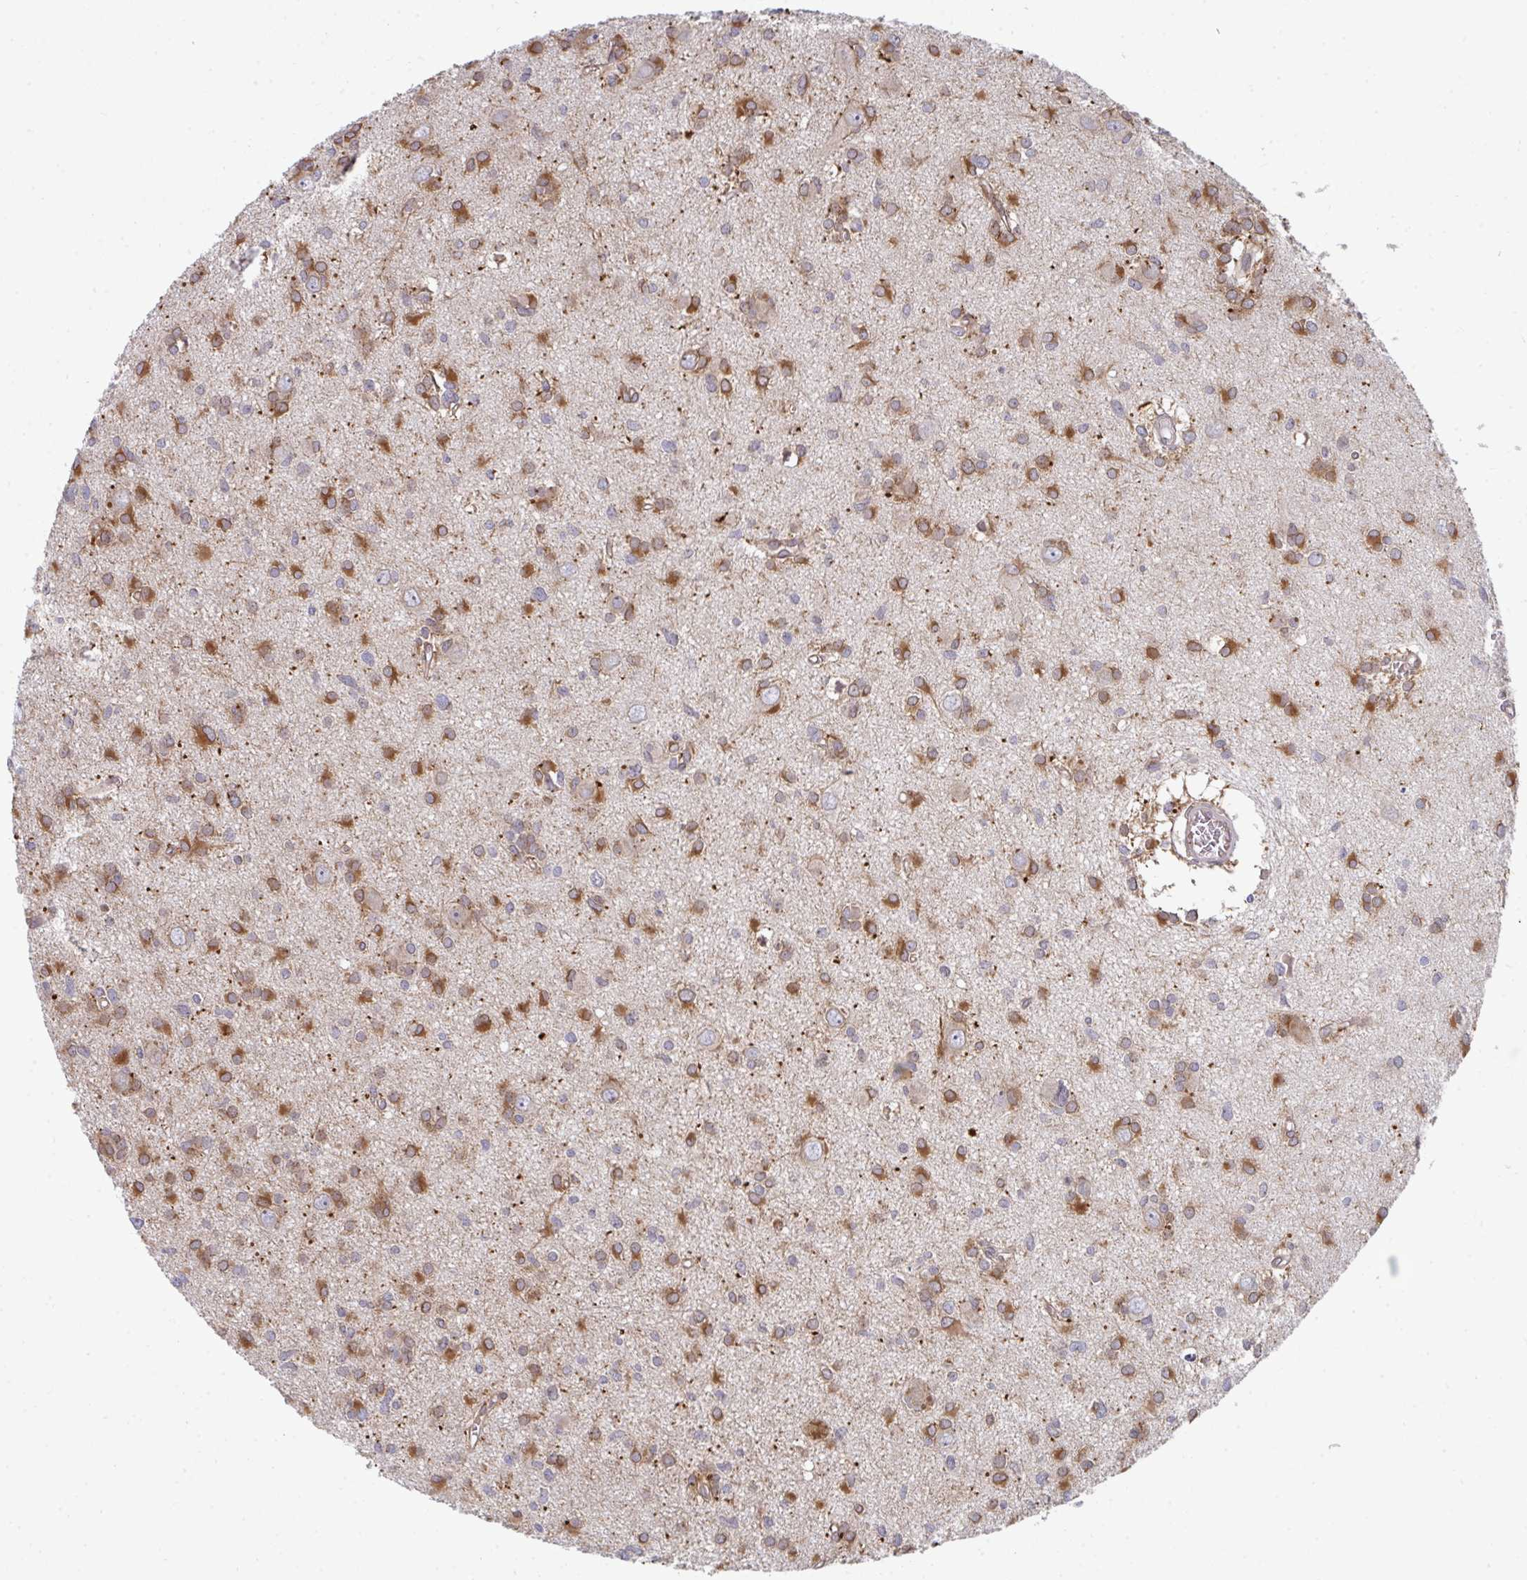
{"staining": {"intensity": "moderate", "quantity": "25%-75%", "location": "cytoplasmic/membranous"}, "tissue": "glioma", "cell_type": "Tumor cells", "image_type": "cancer", "snomed": [{"axis": "morphology", "description": "Glioma, malignant, High grade"}, {"axis": "topography", "description": "Brain"}], "caption": "Tumor cells demonstrate medium levels of moderate cytoplasmic/membranous expression in approximately 25%-75% of cells in glioma.", "gene": "LYSMD4", "patient": {"sex": "male", "age": 23}}